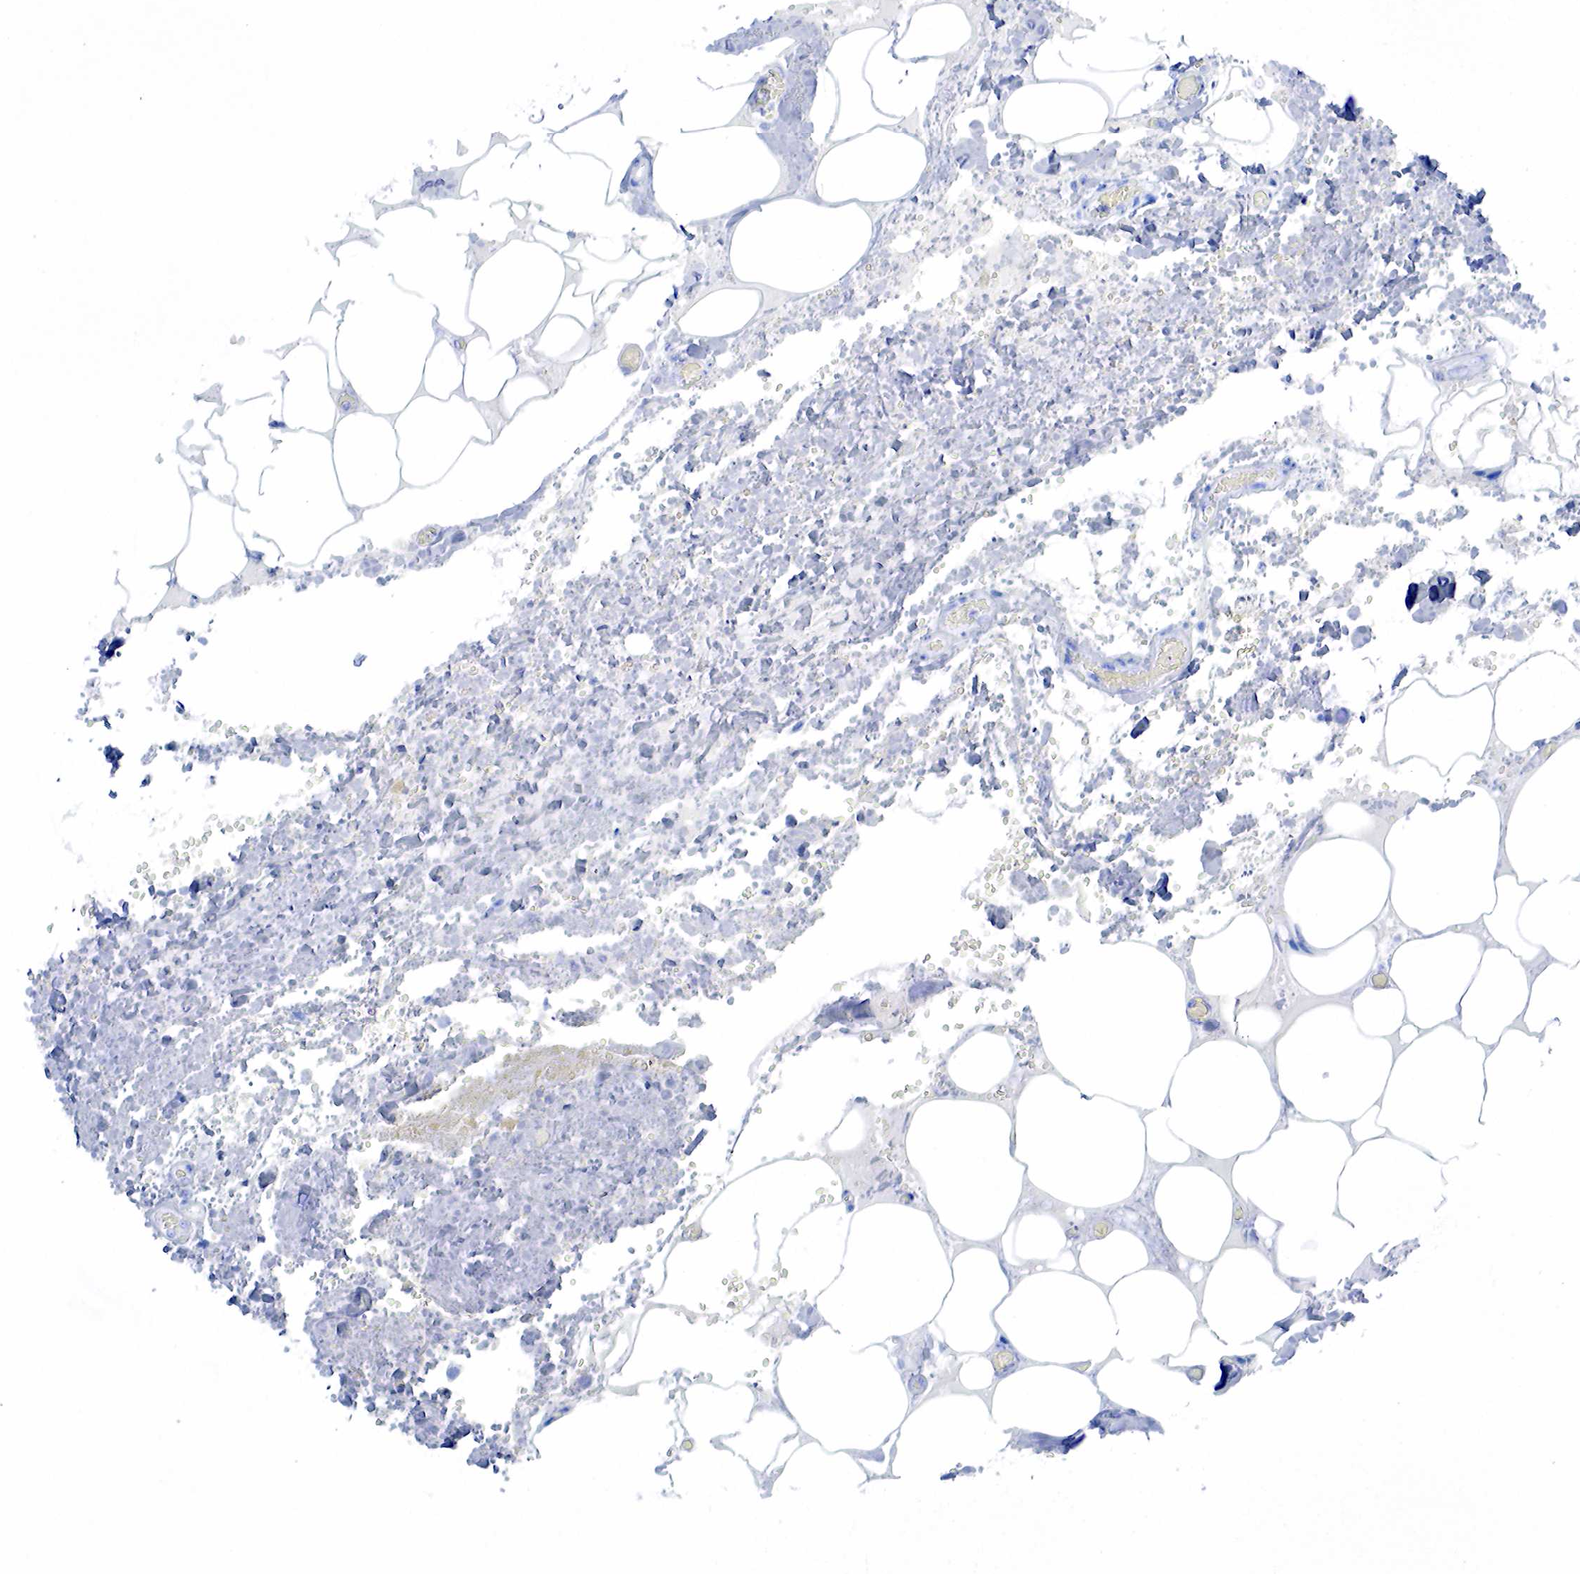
{"staining": {"intensity": "negative", "quantity": "none", "location": "none"}, "tissue": "smooth muscle", "cell_type": "Smooth muscle cells", "image_type": "normal", "snomed": [{"axis": "morphology", "description": "Normal tissue, NOS"}, {"axis": "topography", "description": "Uterus"}], "caption": "Protein analysis of normal smooth muscle reveals no significant staining in smooth muscle cells.", "gene": "PTH", "patient": {"sex": "female", "age": 56}}